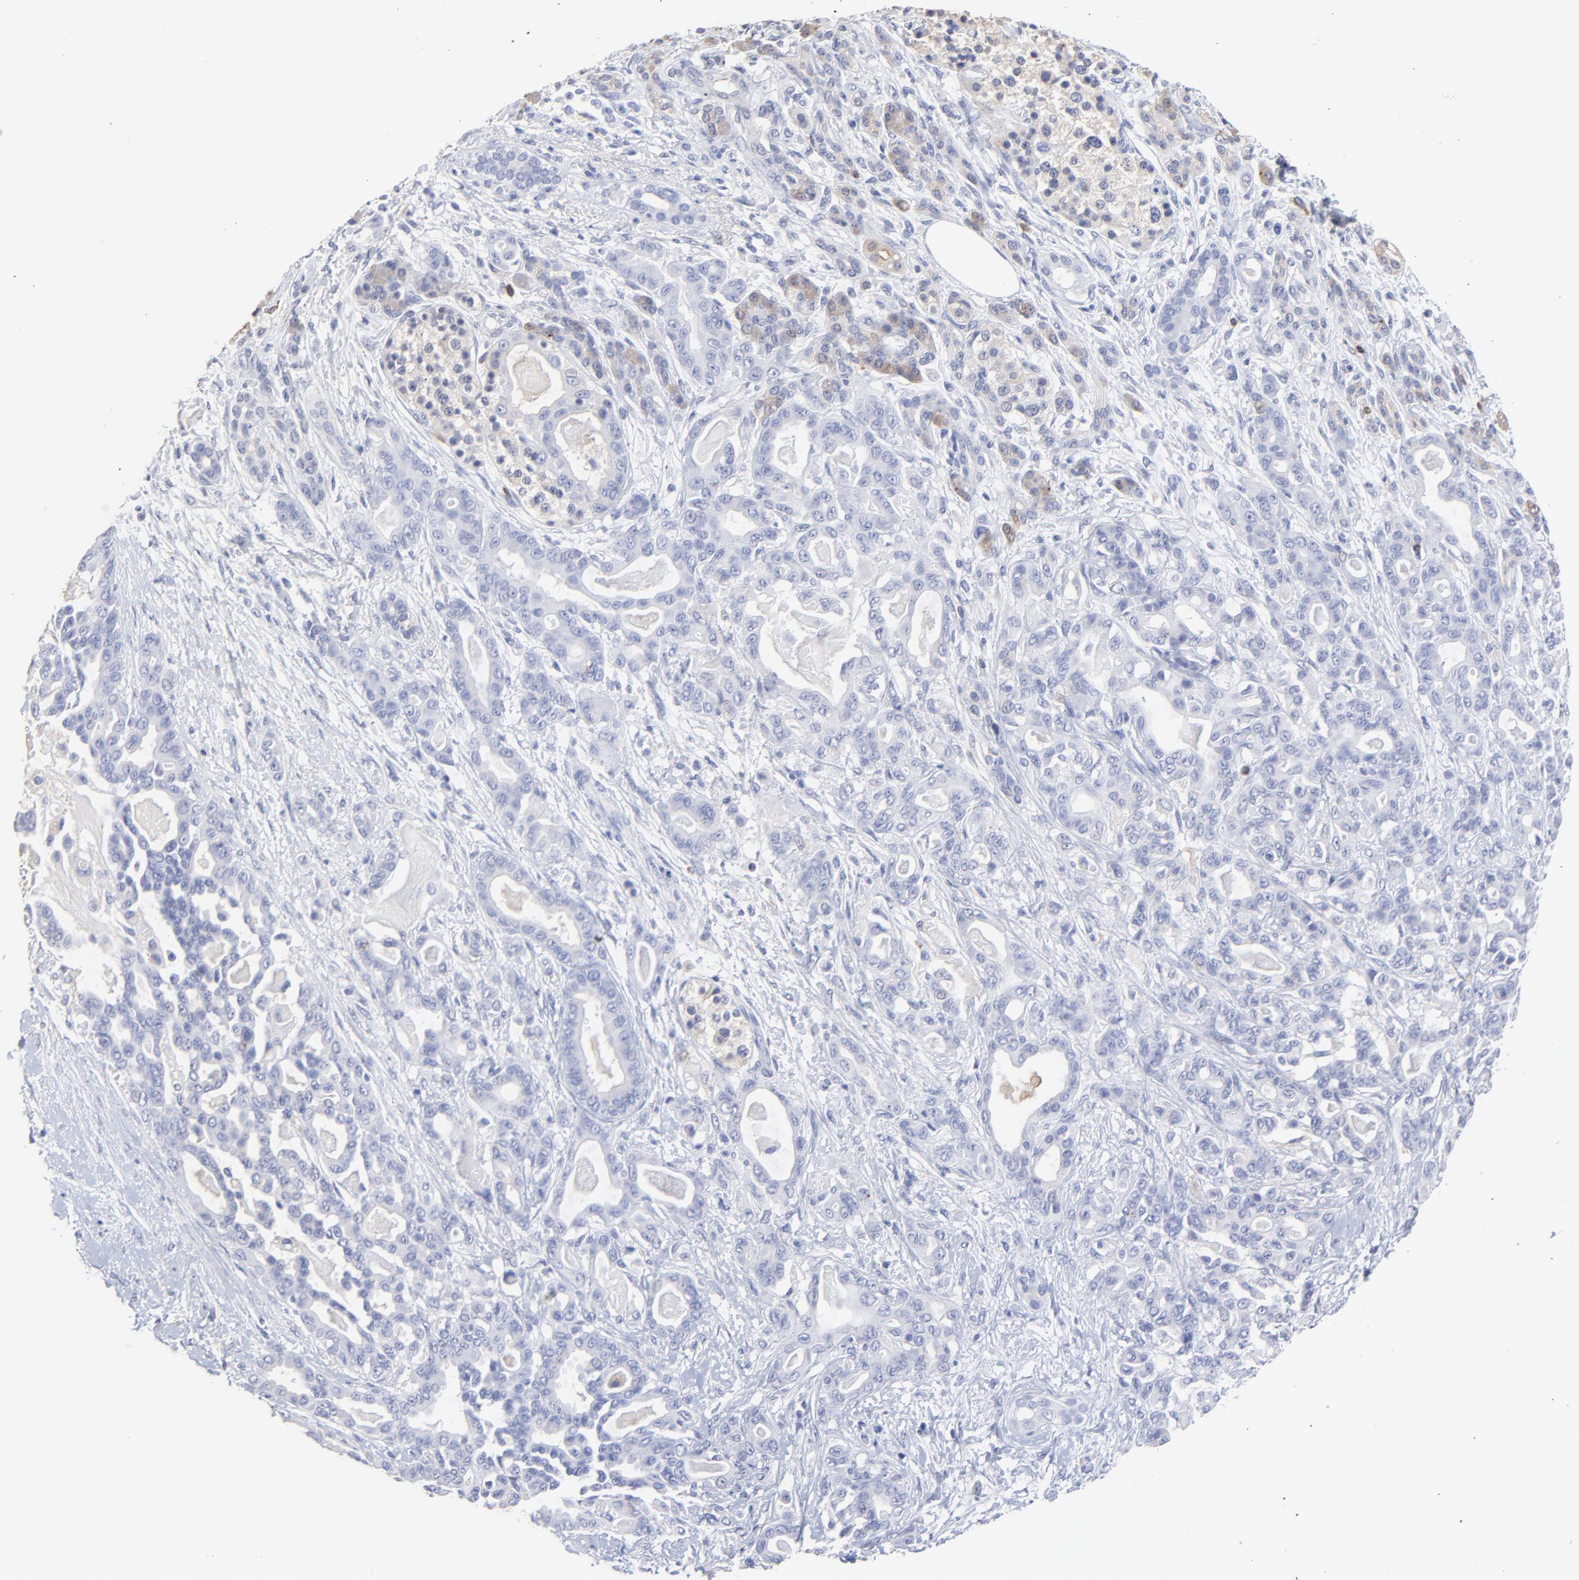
{"staining": {"intensity": "weak", "quantity": "<25%", "location": "cytoplasmic/membranous"}, "tissue": "pancreatic cancer", "cell_type": "Tumor cells", "image_type": "cancer", "snomed": [{"axis": "morphology", "description": "Adenocarcinoma, NOS"}, {"axis": "topography", "description": "Pancreas"}], "caption": "An immunohistochemistry (IHC) image of adenocarcinoma (pancreatic) is shown. There is no staining in tumor cells of adenocarcinoma (pancreatic).", "gene": "SMARCA1", "patient": {"sex": "male", "age": 63}}